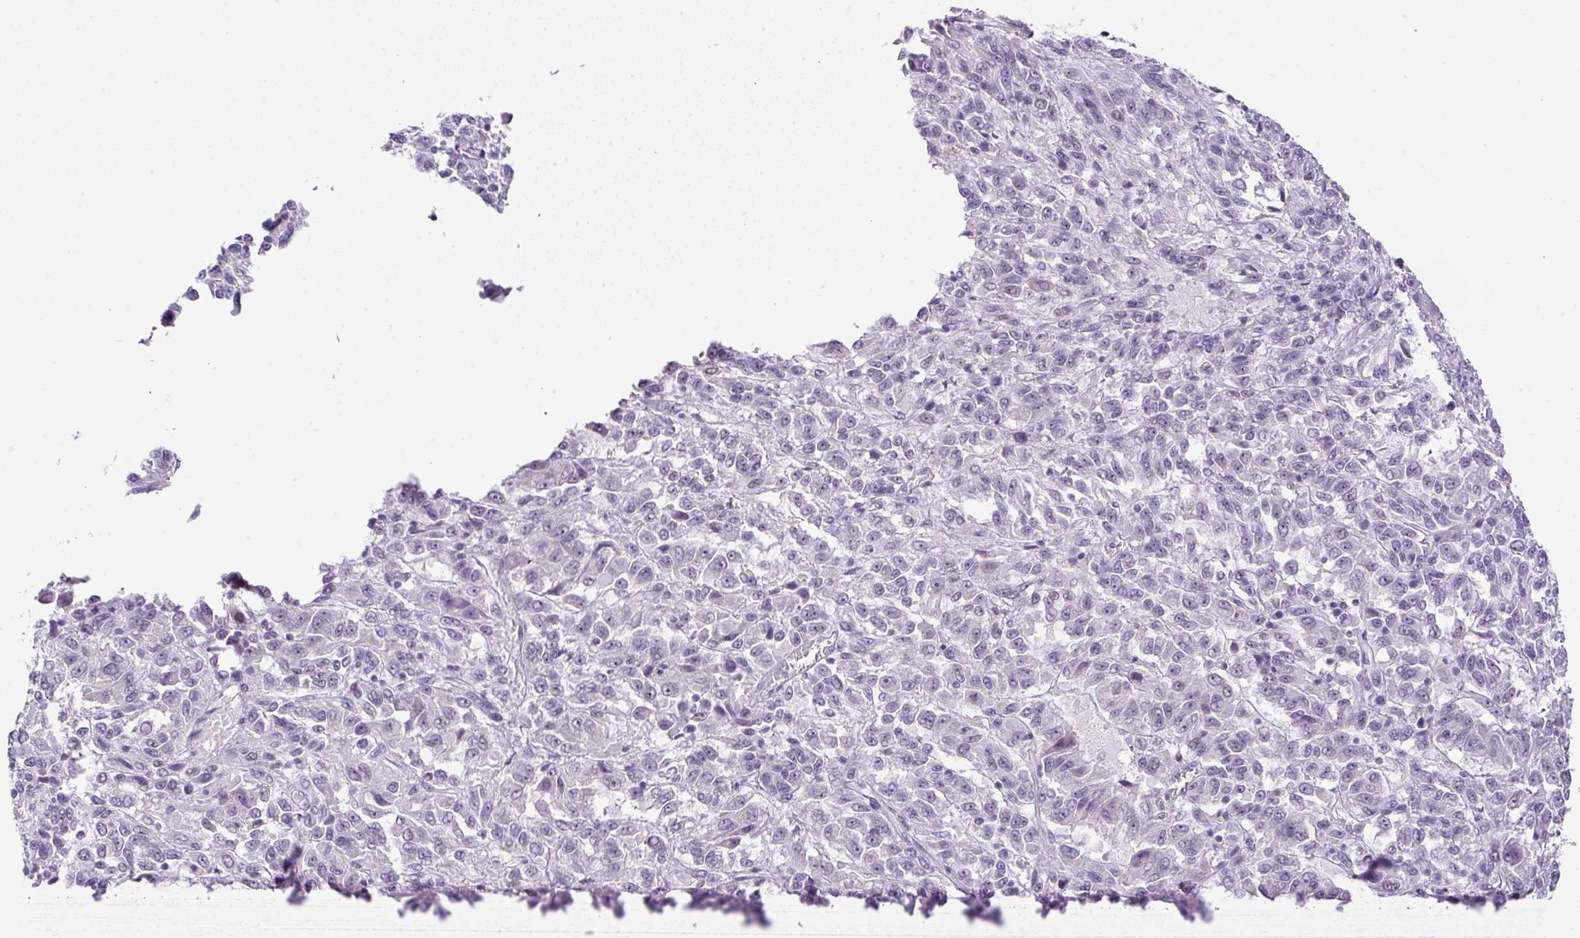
{"staining": {"intensity": "negative", "quantity": "none", "location": "none"}, "tissue": "melanoma", "cell_type": "Tumor cells", "image_type": "cancer", "snomed": [{"axis": "morphology", "description": "Malignant melanoma, Metastatic site"}, {"axis": "topography", "description": "Lung"}], "caption": "A histopathology image of malignant melanoma (metastatic site) stained for a protein reveals no brown staining in tumor cells.", "gene": "RHBDD2", "patient": {"sex": "male", "age": 64}}